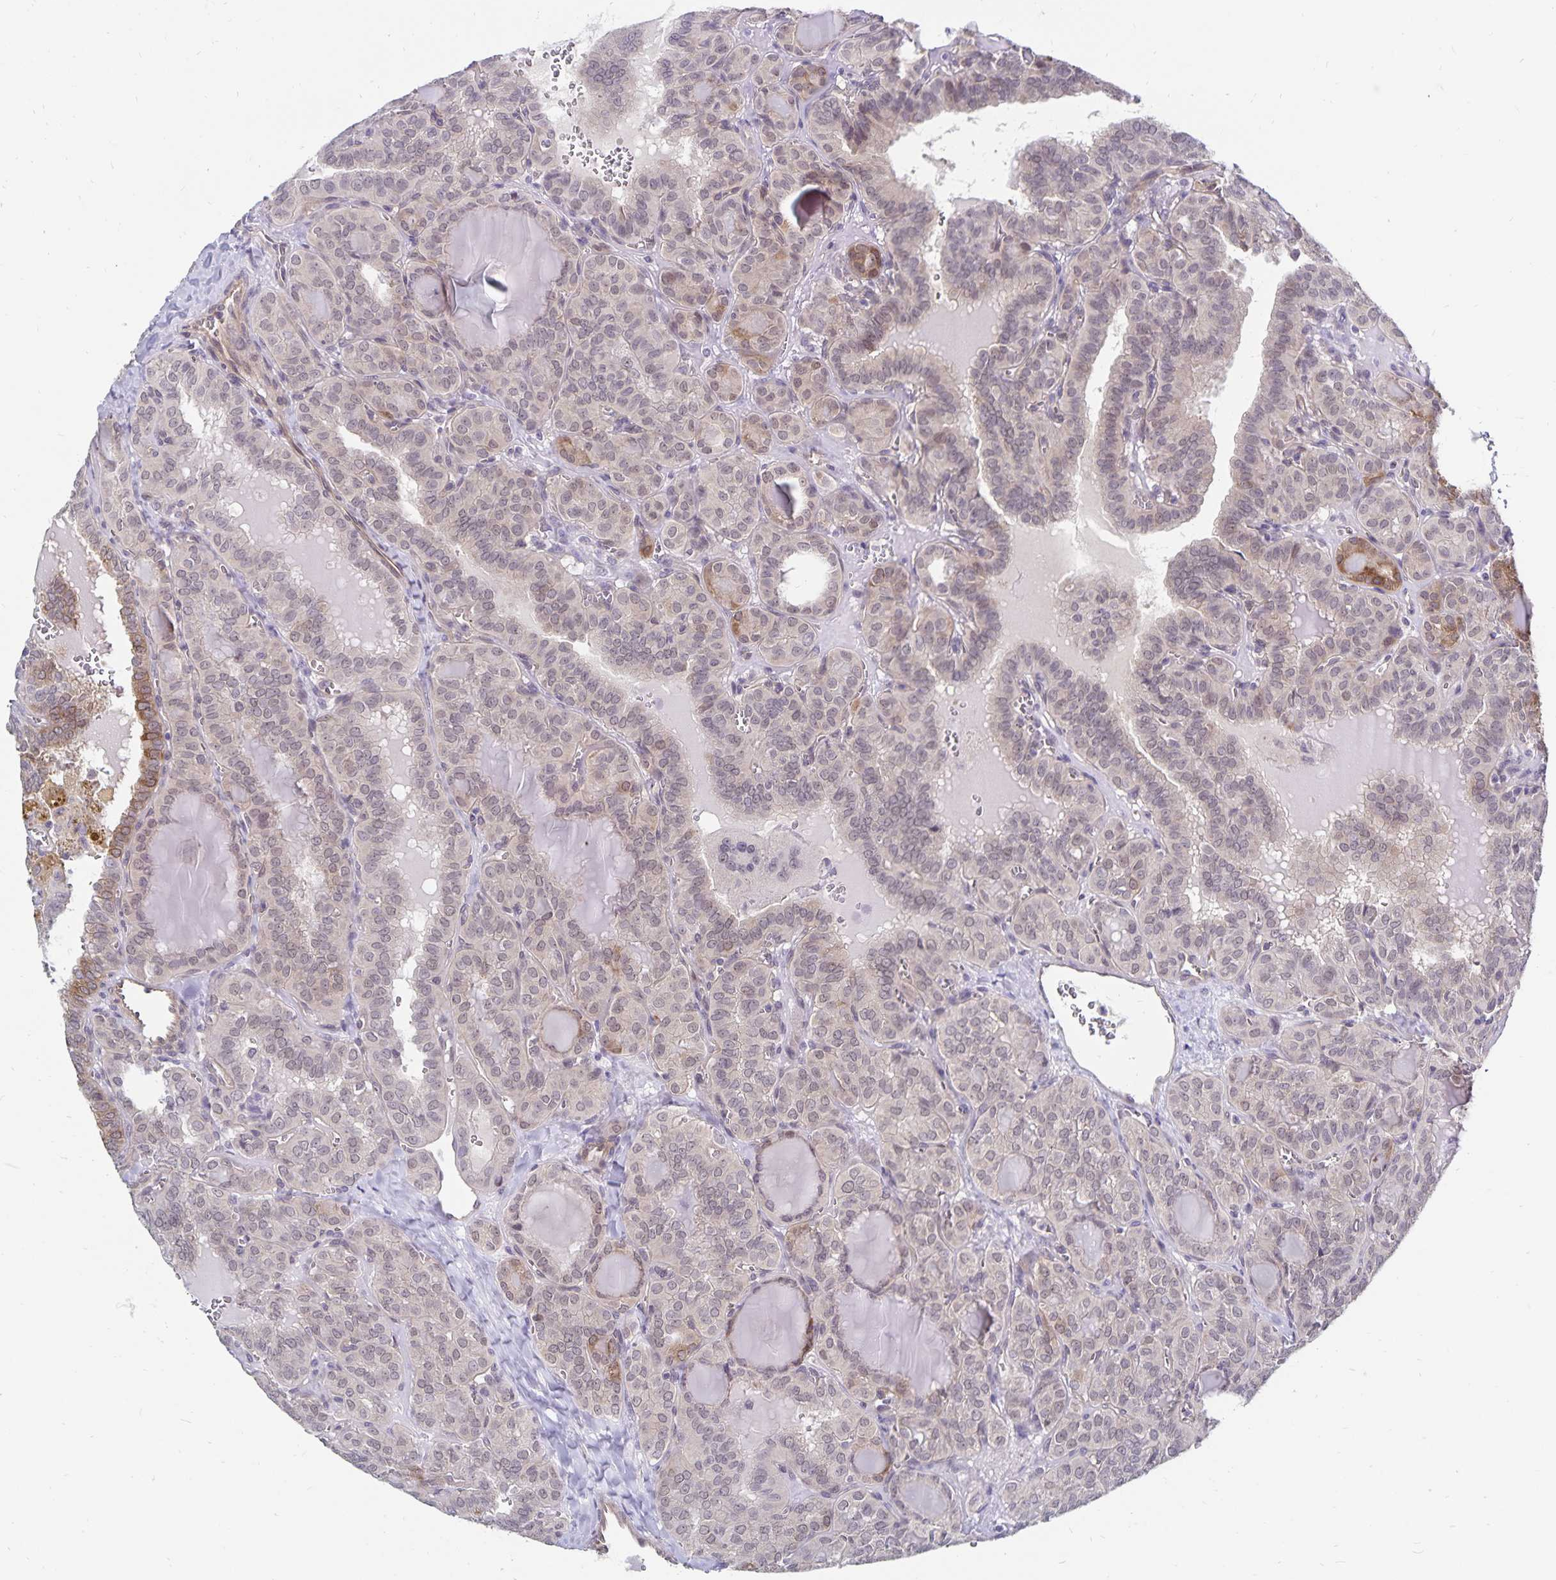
{"staining": {"intensity": "weak", "quantity": "<25%", "location": "cytoplasmic/membranous,nuclear"}, "tissue": "thyroid cancer", "cell_type": "Tumor cells", "image_type": "cancer", "snomed": [{"axis": "morphology", "description": "Papillary adenocarcinoma, NOS"}, {"axis": "topography", "description": "Thyroid gland"}], "caption": "Immunohistochemistry micrograph of human thyroid cancer stained for a protein (brown), which exhibits no positivity in tumor cells.", "gene": "CDKN2B", "patient": {"sex": "female", "age": 41}}